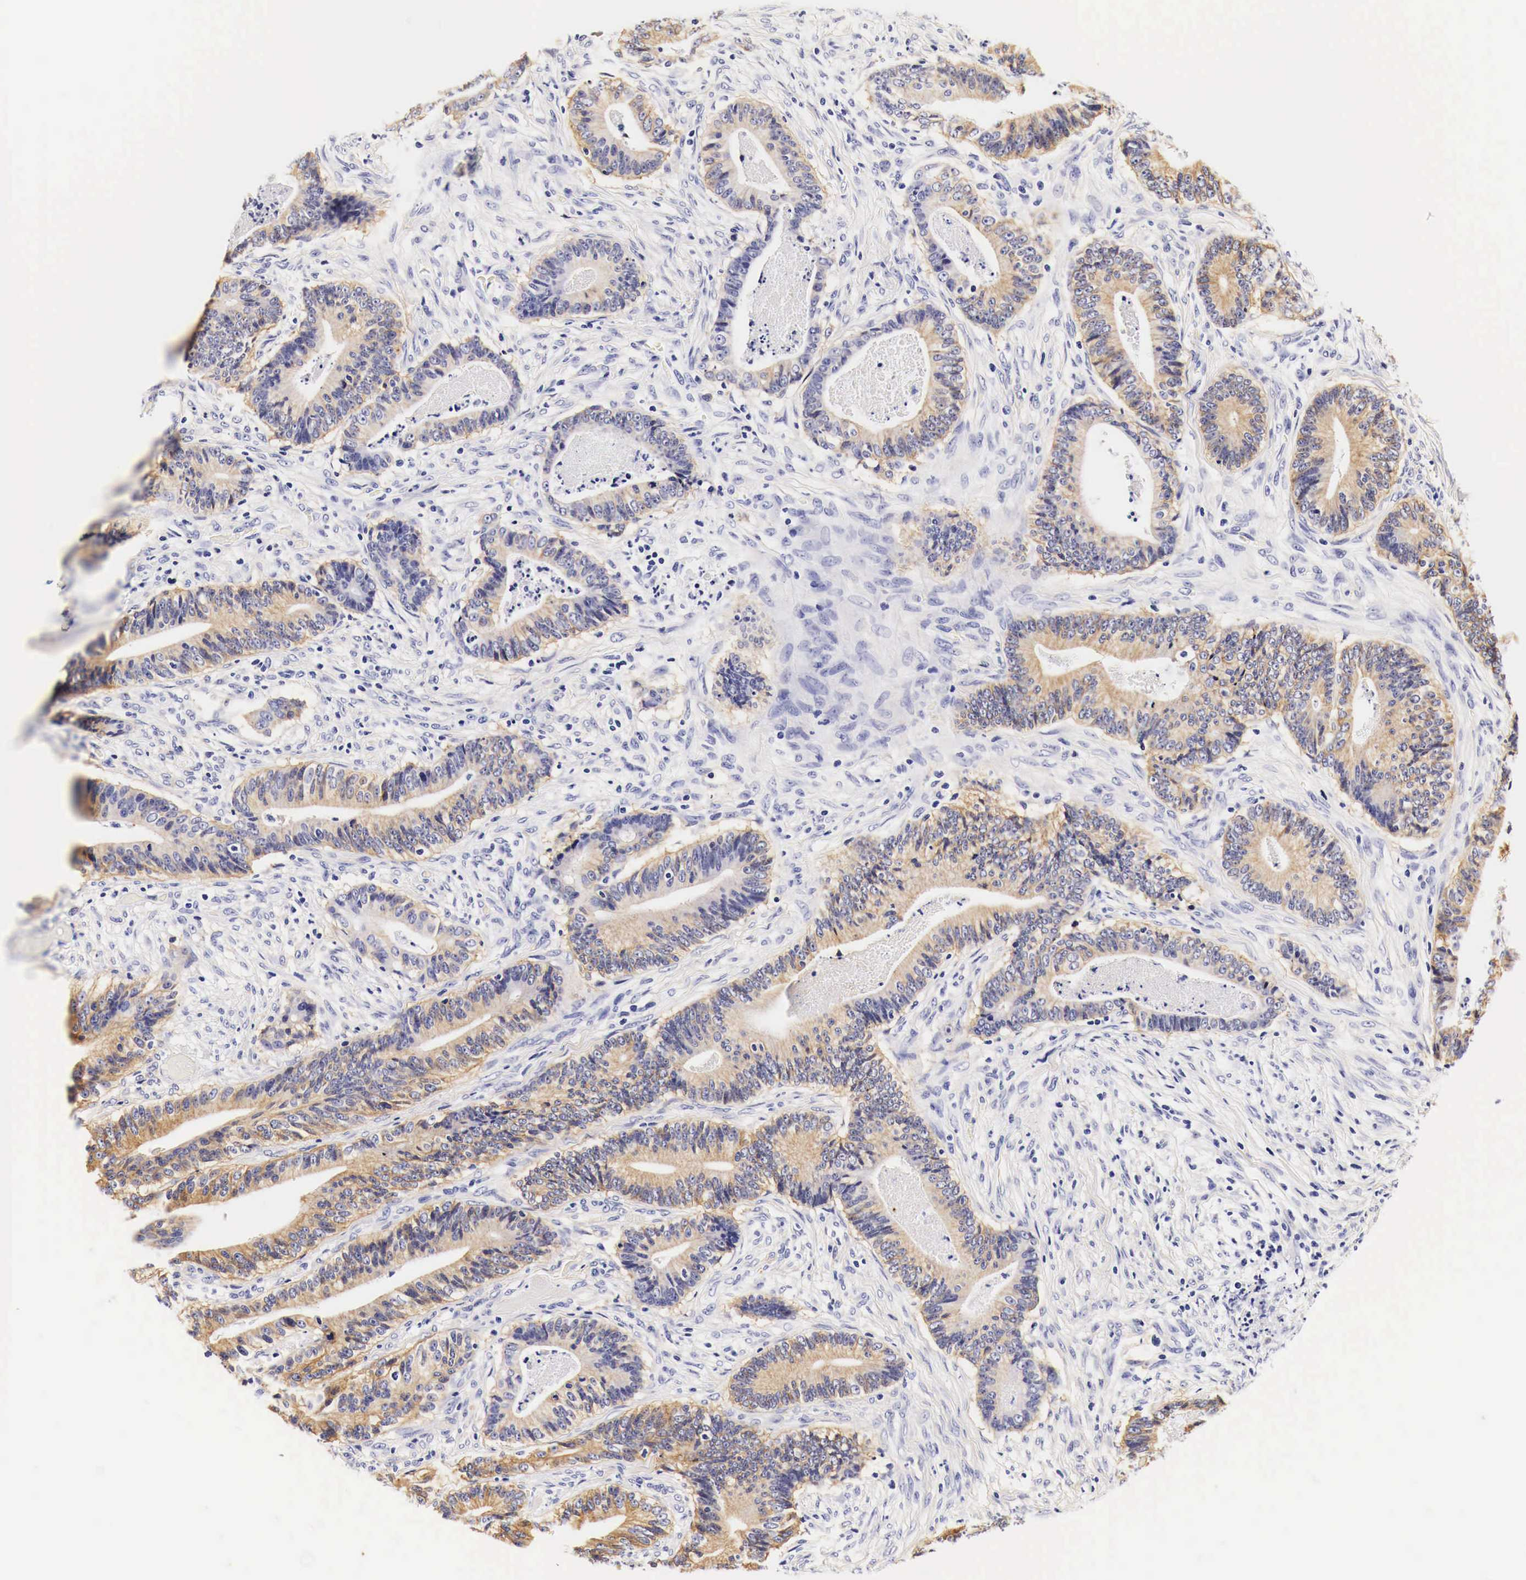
{"staining": {"intensity": "weak", "quantity": "25%-75%", "location": "cytoplasmic/membranous"}, "tissue": "stomach cancer", "cell_type": "Tumor cells", "image_type": "cancer", "snomed": [{"axis": "morphology", "description": "Adenocarcinoma, NOS"}, {"axis": "topography", "description": "Stomach, lower"}], "caption": "Immunohistochemical staining of human stomach cancer demonstrates low levels of weak cytoplasmic/membranous positivity in about 25%-75% of tumor cells. (DAB (3,3'-diaminobenzidine) = brown stain, brightfield microscopy at high magnification).", "gene": "EGFR", "patient": {"sex": "female", "age": 86}}